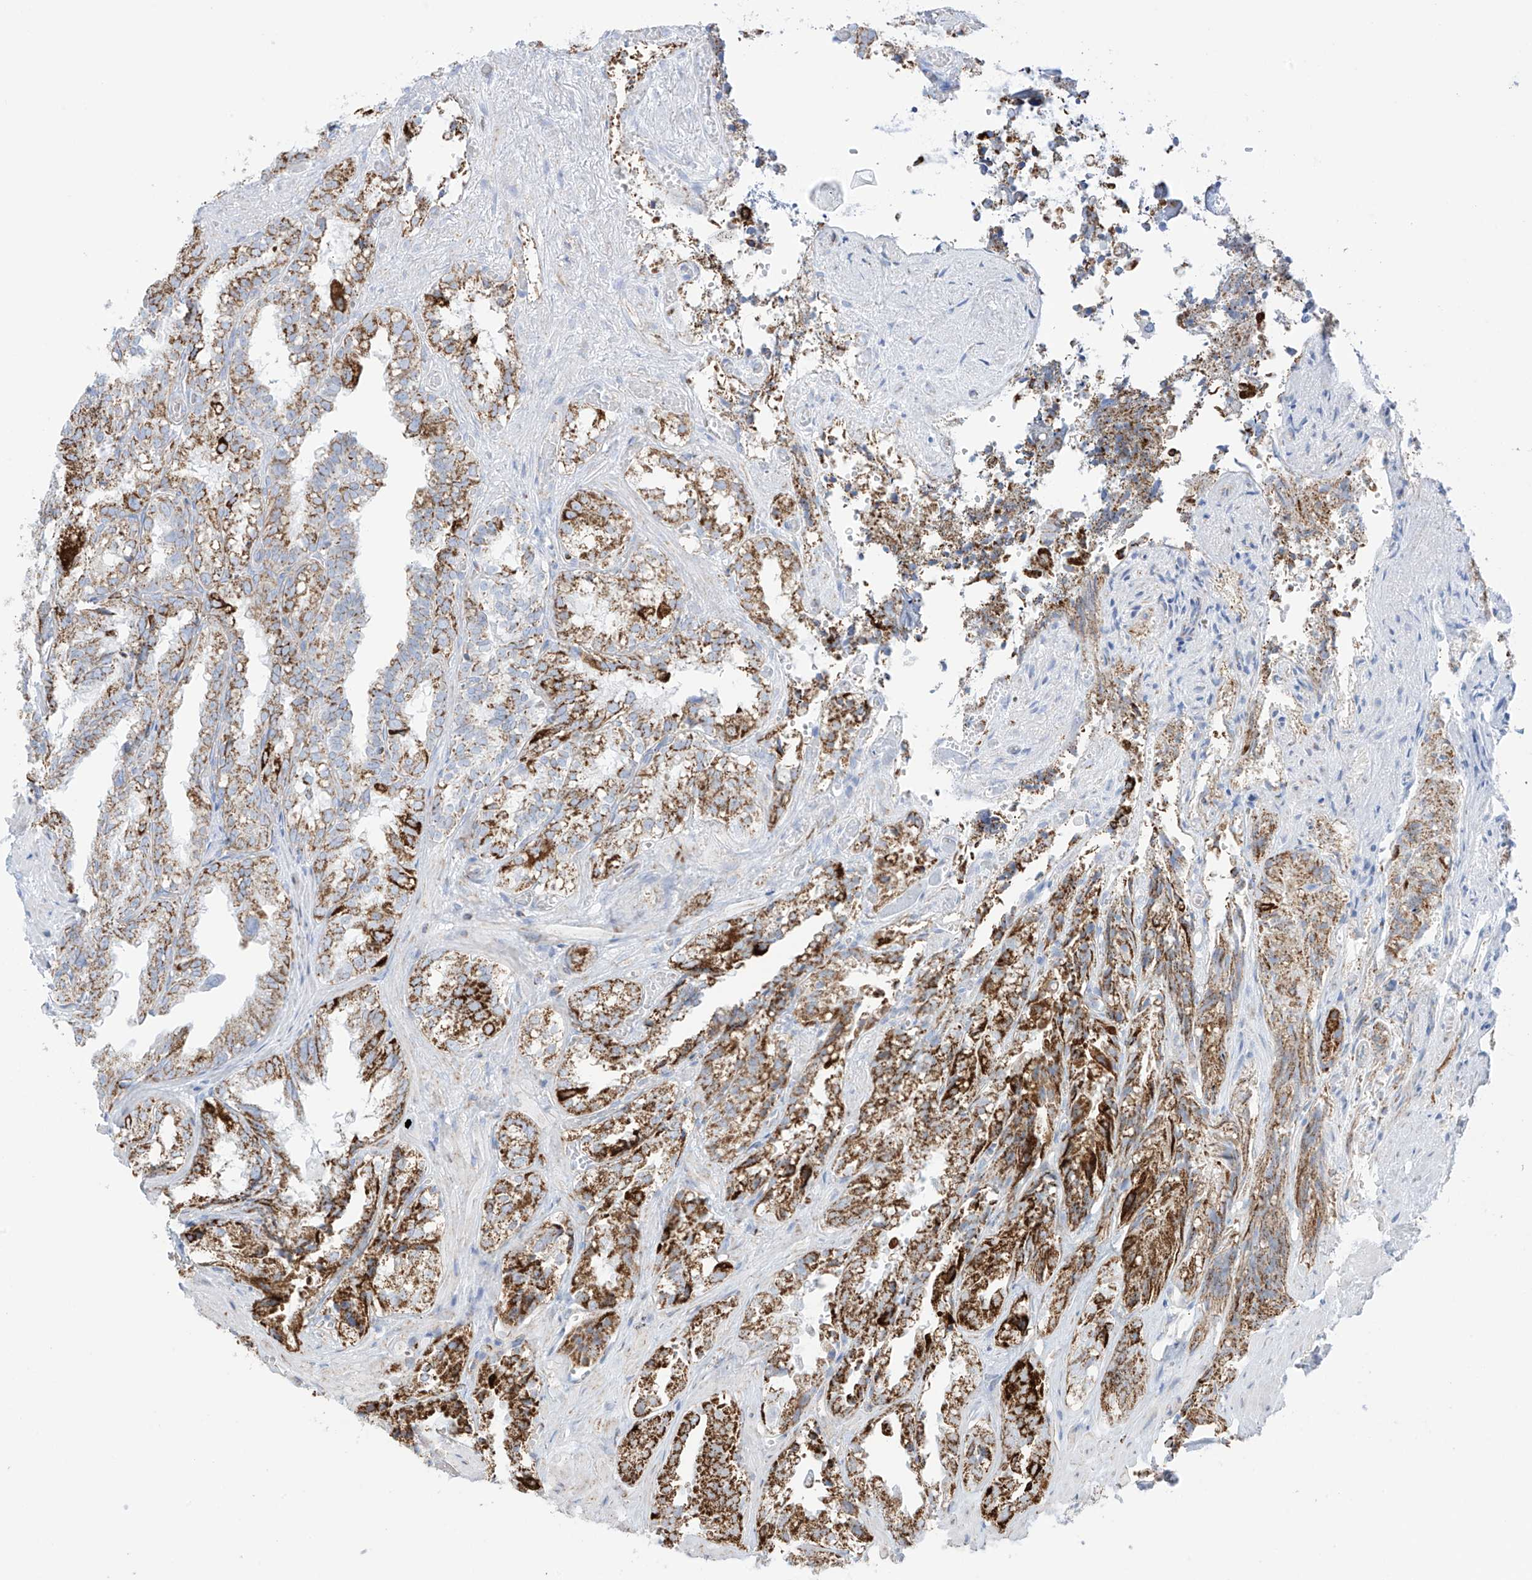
{"staining": {"intensity": "strong", "quantity": ">75%", "location": "cytoplasmic/membranous"}, "tissue": "seminal vesicle", "cell_type": "Glandular cells", "image_type": "normal", "snomed": [{"axis": "morphology", "description": "Normal tissue, NOS"}, {"axis": "topography", "description": "Prostate"}, {"axis": "topography", "description": "Seminal veicle"}], "caption": "Seminal vesicle stained with DAB immunohistochemistry (IHC) displays high levels of strong cytoplasmic/membranous positivity in approximately >75% of glandular cells.", "gene": "XKR3", "patient": {"sex": "male", "age": 51}}